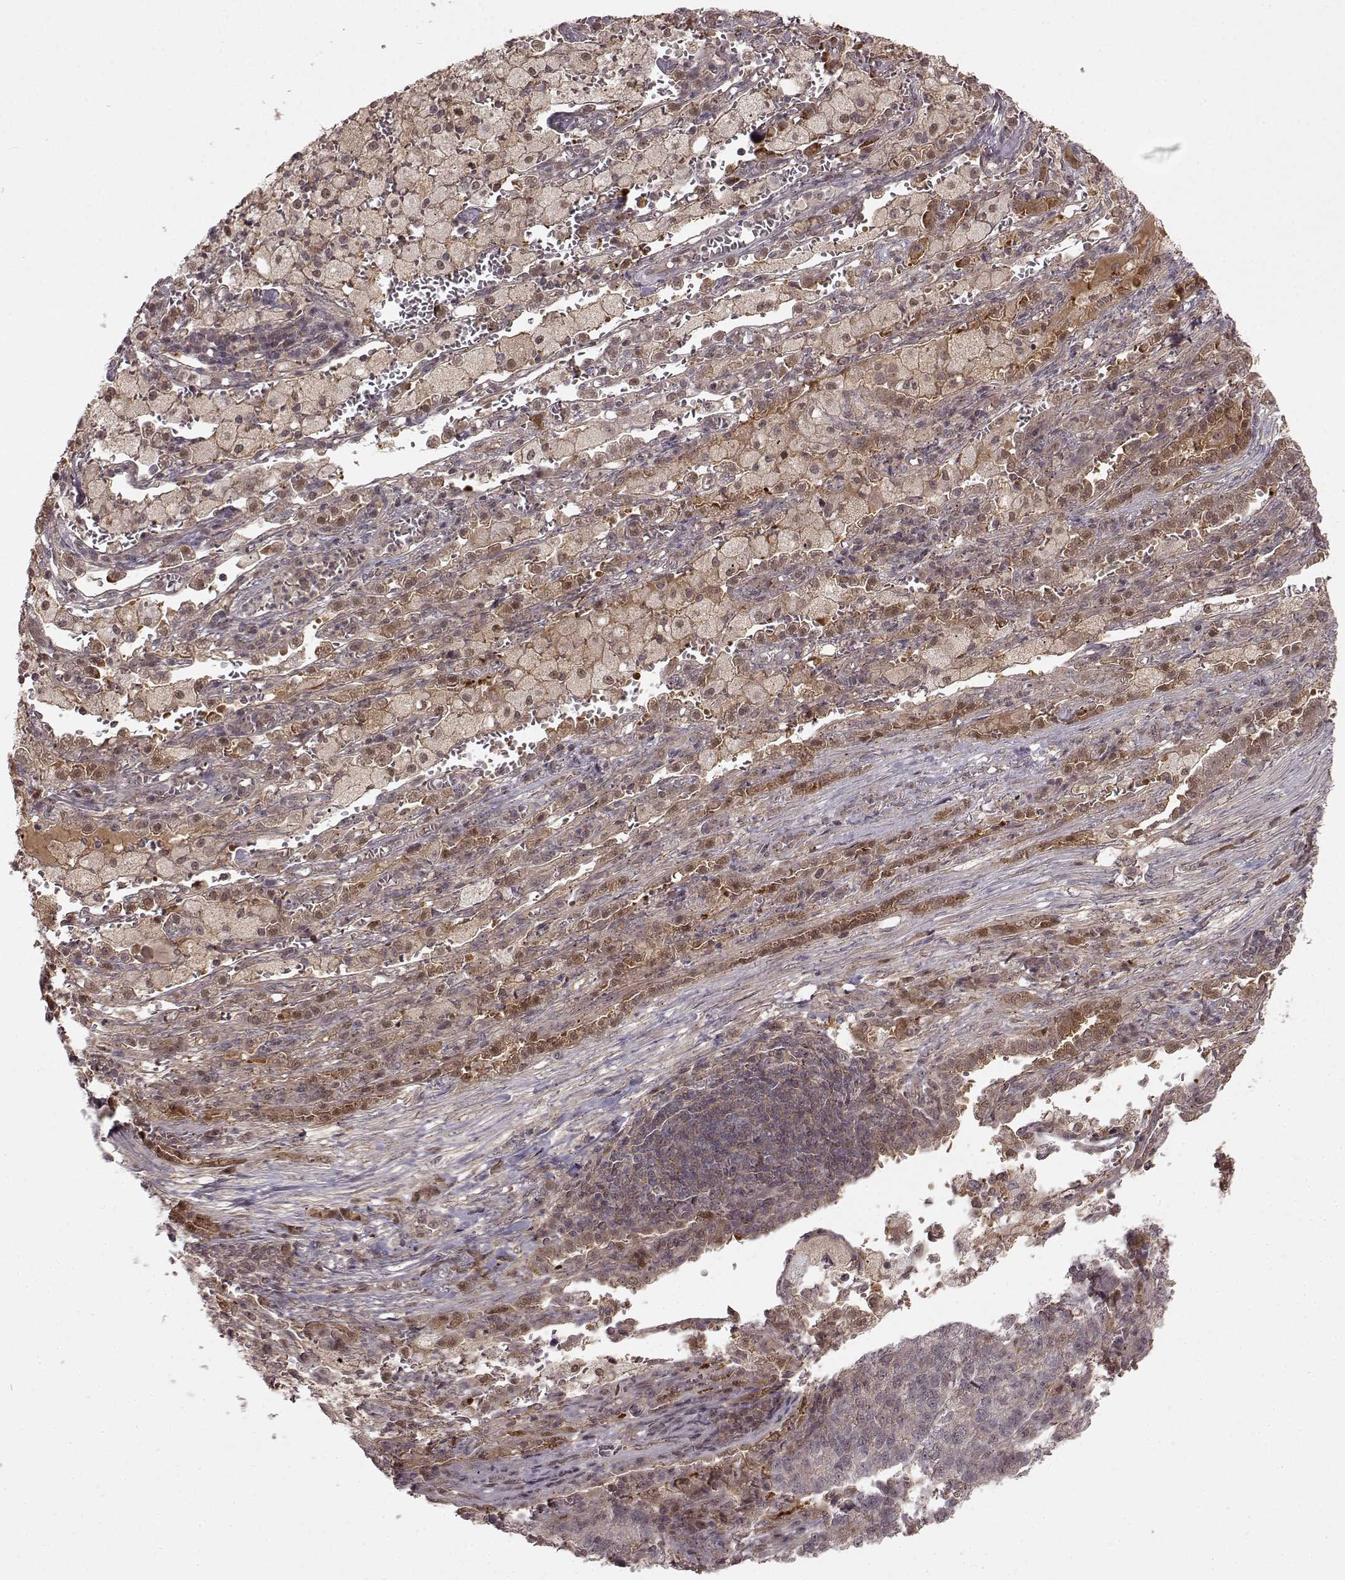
{"staining": {"intensity": "weak", "quantity": "25%-75%", "location": "cytoplasmic/membranous"}, "tissue": "lung cancer", "cell_type": "Tumor cells", "image_type": "cancer", "snomed": [{"axis": "morphology", "description": "Adenocarcinoma, NOS"}, {"axis": "topography", "description": "Lung"}], "caption": "A high-resolution image shows IHC staining of adenocarcinoma (lung), which exhibits weak cytoplasmic/membranous staining in approximately 25%-75% of tumor cells. (Stains: DAB in brown, nuclei in blue, Microscopy: brightfield microscopy at high magnification).", "gene": "GSS", "patient": {"sex": "male", "age": 57}}